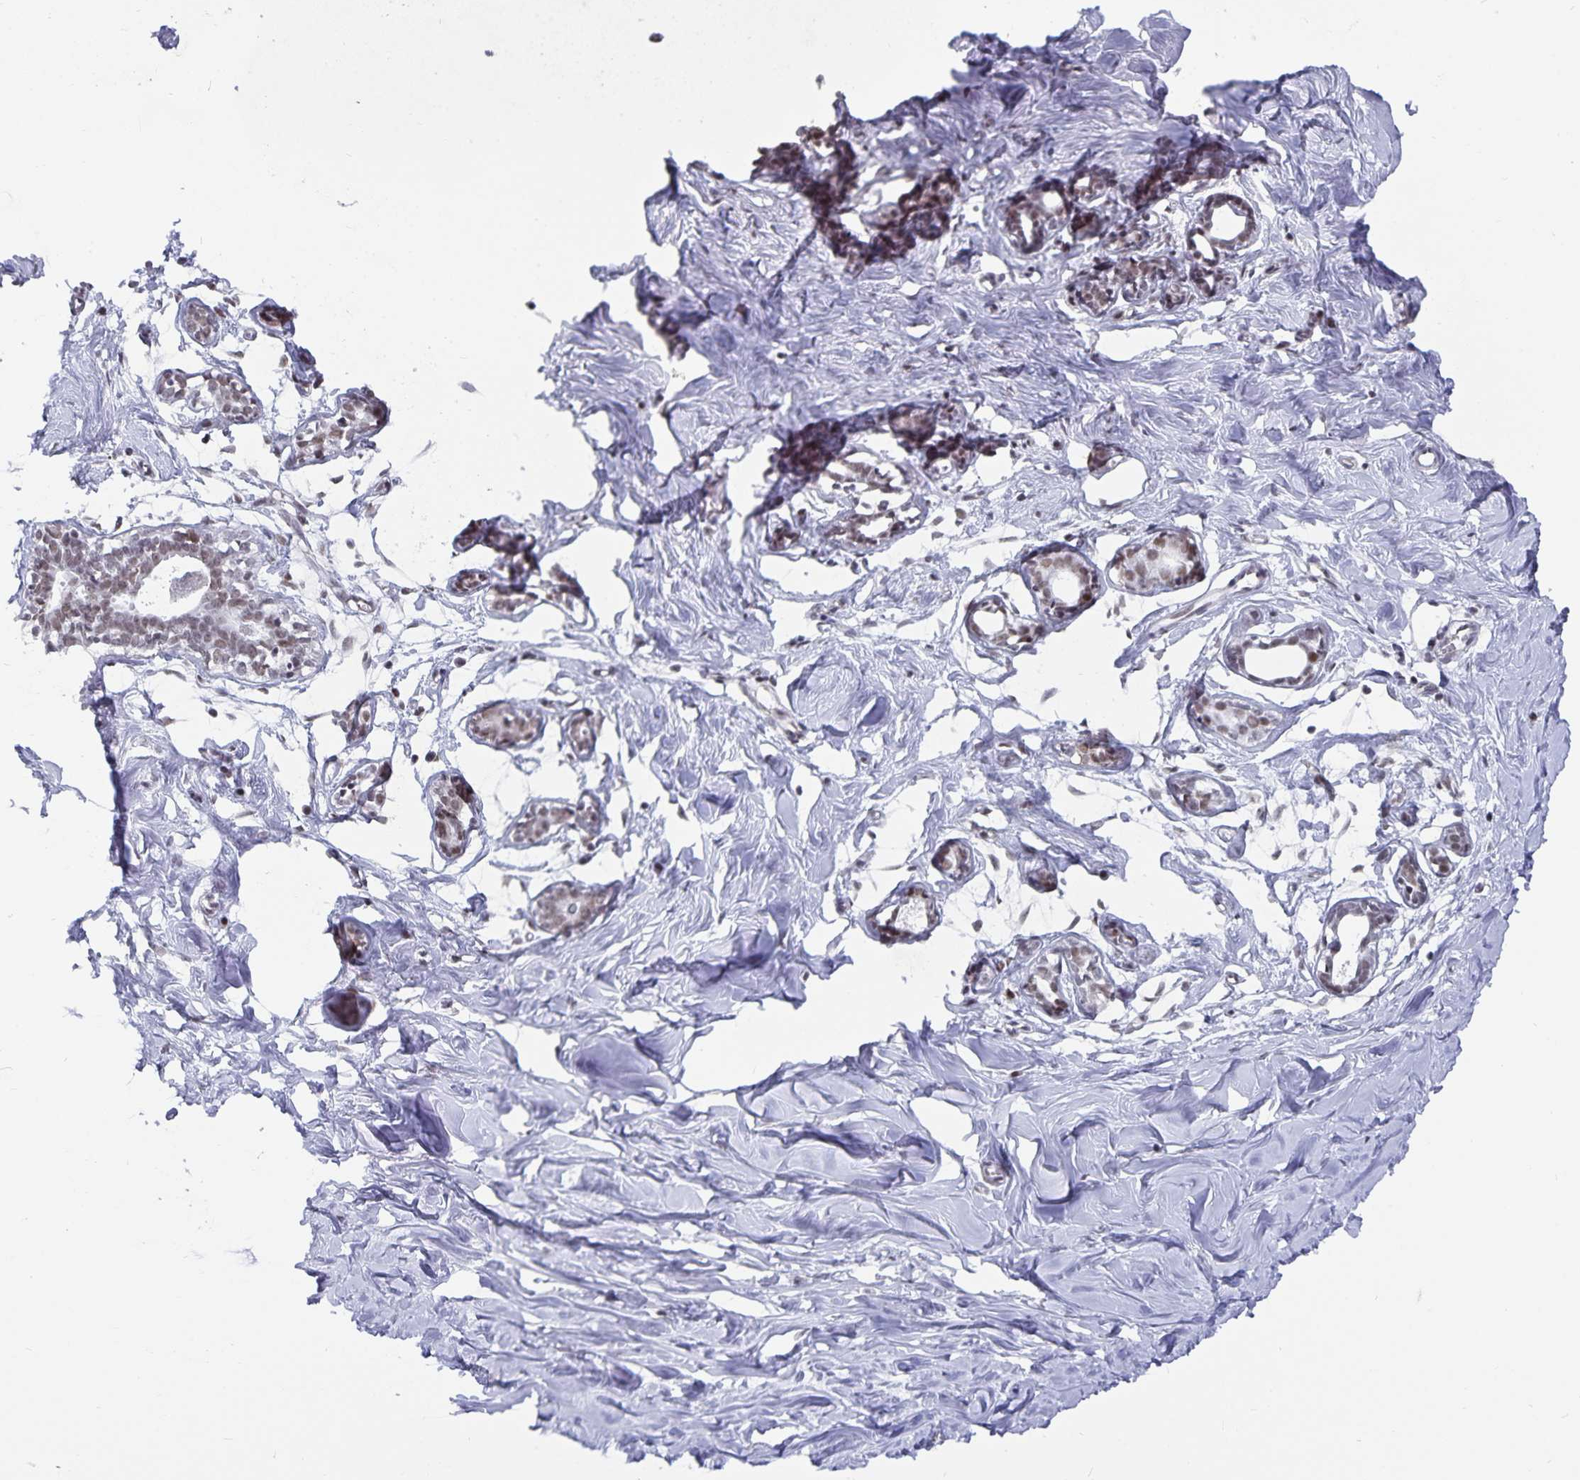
{"staining": {"intensity": "negative", "quantity": "none", "location": "none"}, "tissue": "breast", "cell_type": "Adipocytes", "image_type": "normal", "snomed": [{"axis": "morphology", "description": "Normal tissue, NOS"}, {"axis": "topography", "description": "Breast"}], "caption": "Adipocytes are negative for brown protein staining in benign breast.", "gene": "PBX2", "patient": {"sex": "female", "age": 27}}